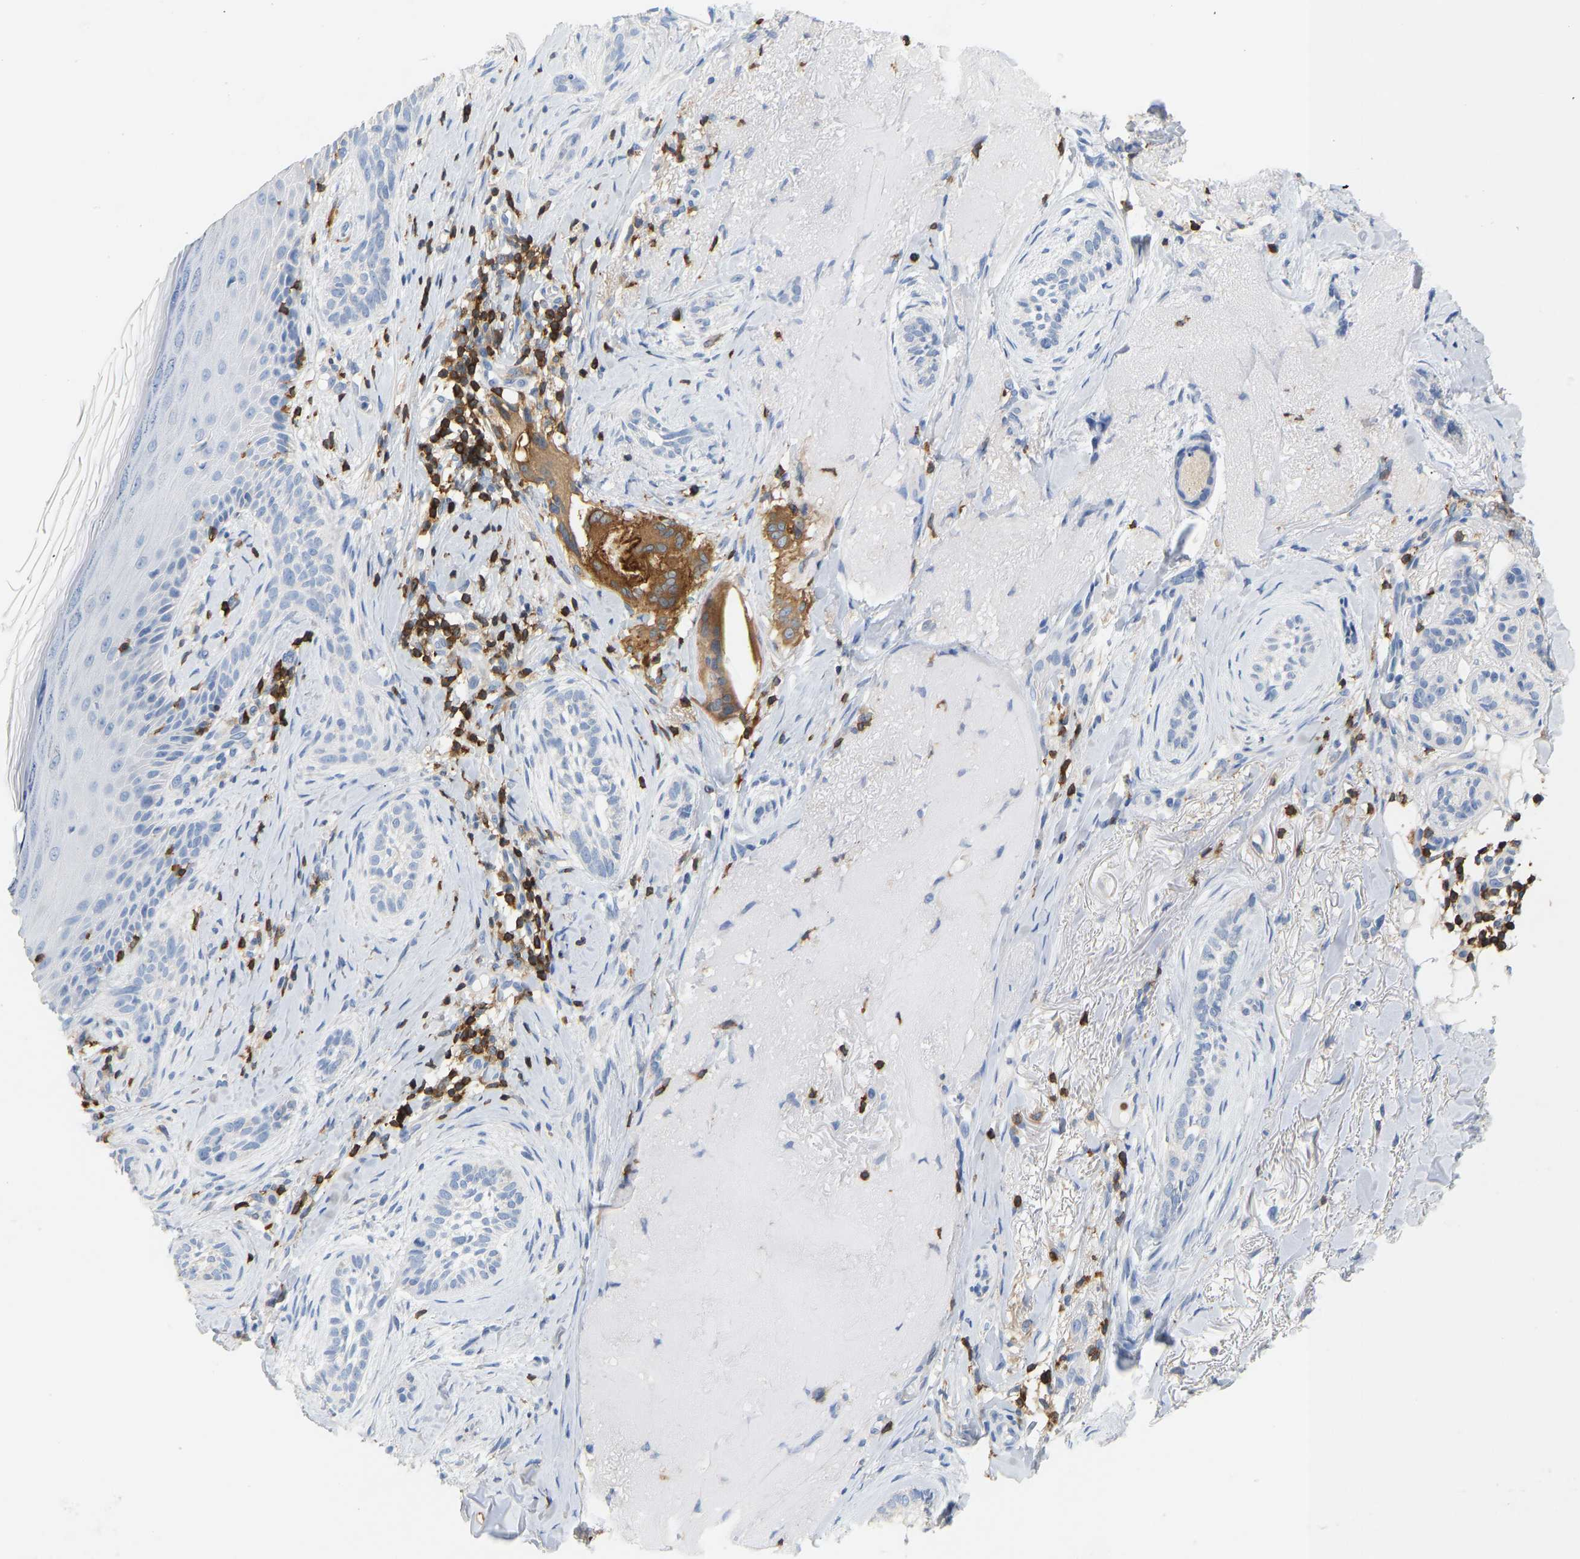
{"staining": {"intensity": "negative", "quantity": "none", "location": "none"}, "tissue": "skin cancer", "cell_type": "Tumor cells", "image_type": "cancer", "snomed": [{"axis": "morphology", "description": "Basal cell carcinoma"}, {"axis": "topography", "description": "Skin"}], "caption": "Tumor cells show no significant staining in skin basal cell carcinoma. (Immunohistochemistry (ihc), brightfield microscopy, high magnification).", "gene": "EVL", "patient": {"sex": "female", "age": 88}}